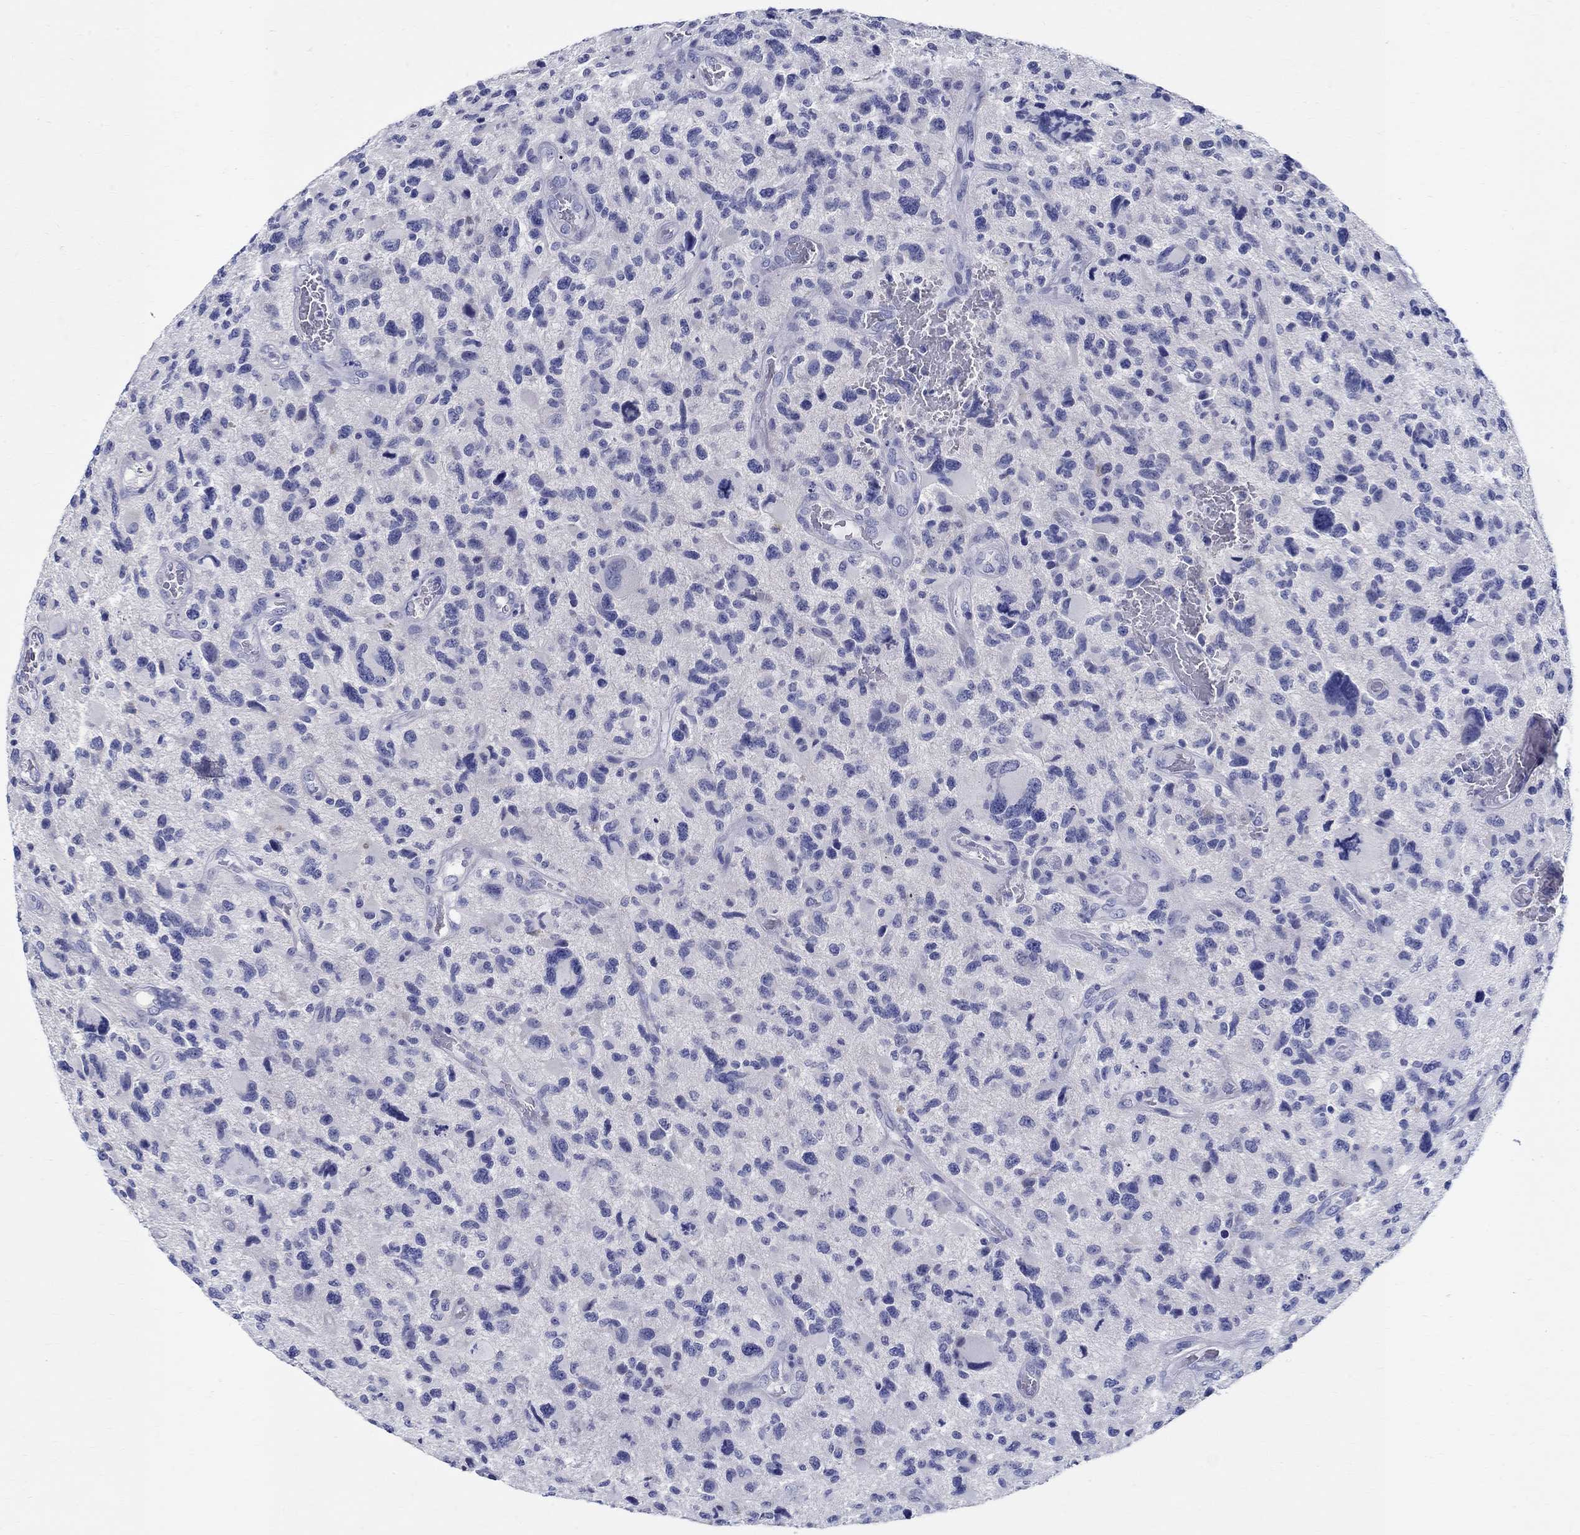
{"staining": {"intensity": "negative", "quantity": "none", "location": "none"}, "tissue": "glioma", "cell_type": "Tumor cells", "image_type": "cancer", "snomed": [{"axis": "morphology", "description": "Glioma, malignant, NOS"}, {"axis": "morphology", "description": "Glioma, malignant, High grade"}, {"axis": "topography", "description": "Brain"}], "caption": "Immunohistochemistry (IHC) of malignant high-grade glioma reveals no positivity in tumor cells.", "gene": "CRYGD", "patient": {"sex": "female", "age": 71}}